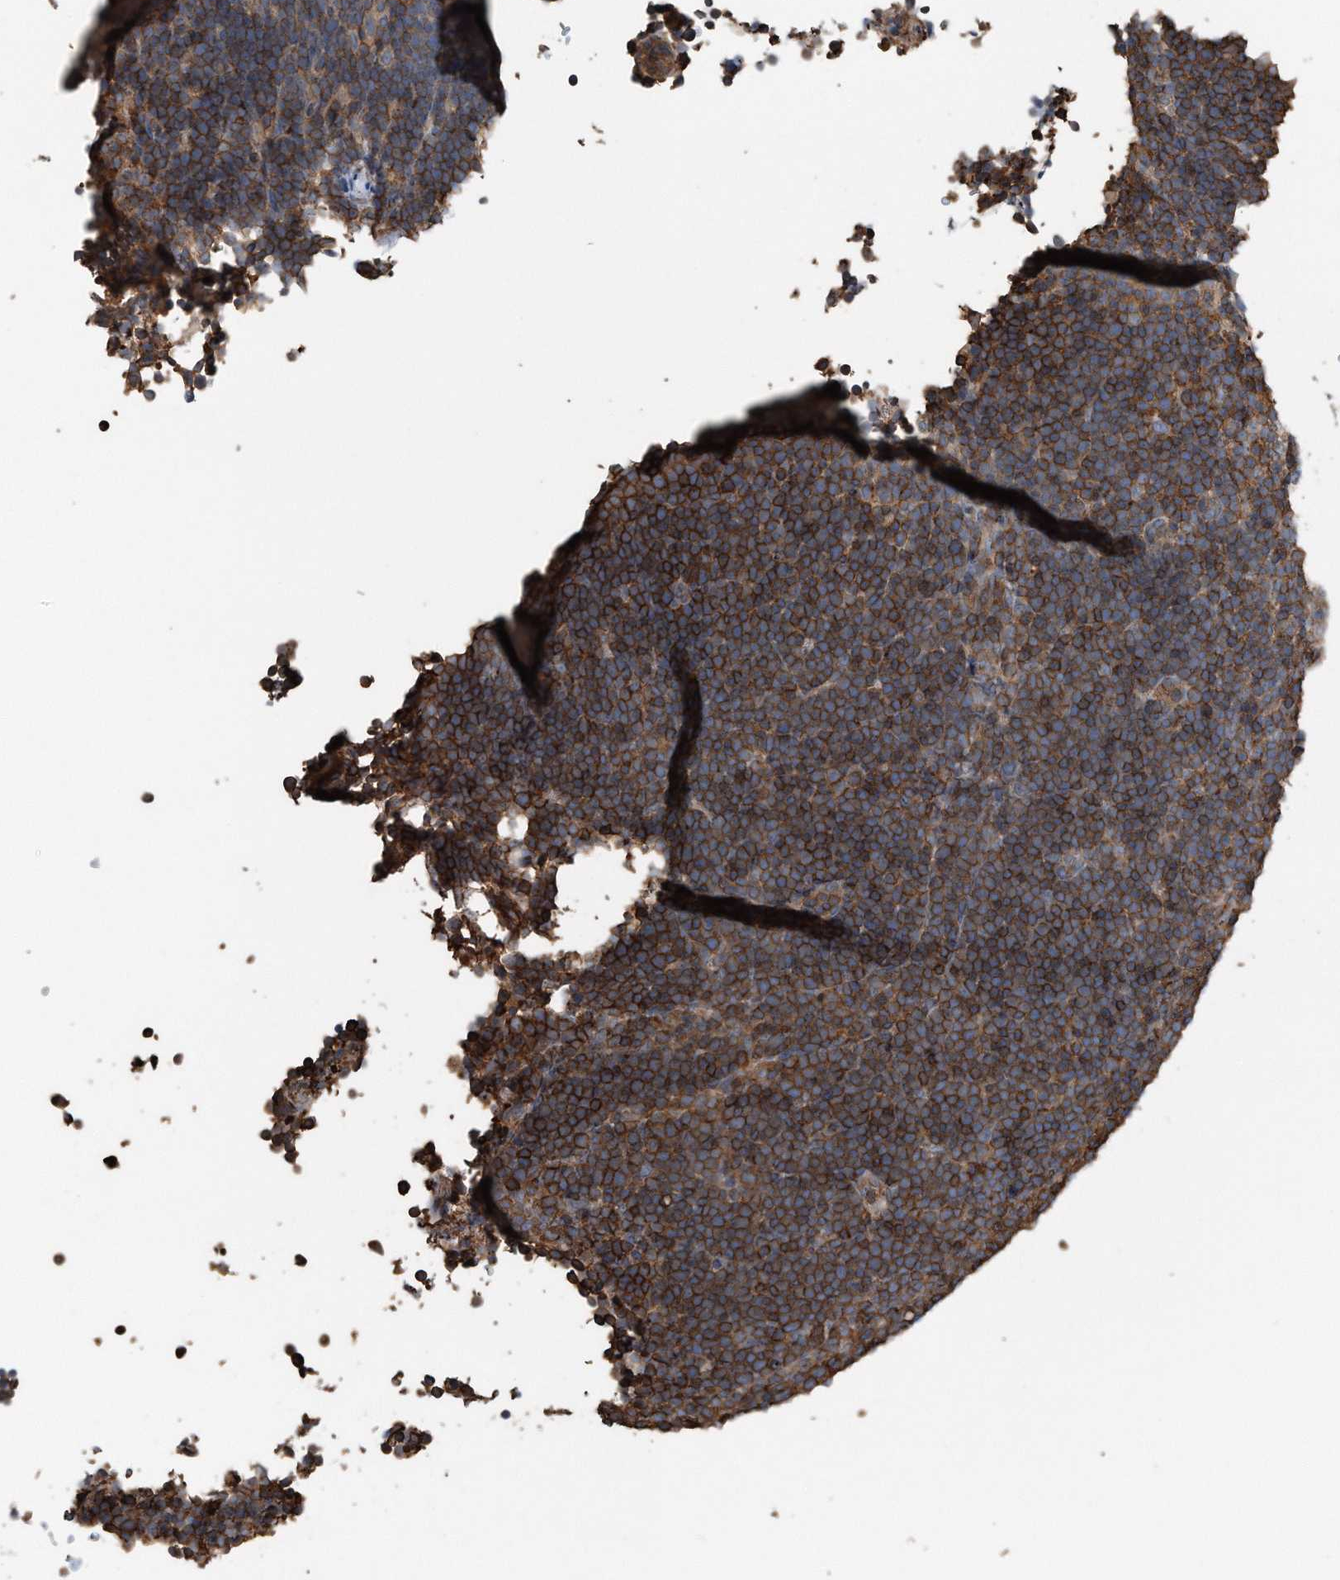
{"staining": {"intensity": "moderate", "quantity": ">75%", "location": "cytoplasmic/membranous"}, "tissue": "lymphoma", "cell_type": "Tumor cells", "image_type": "cancer", "snomed": [{"axis": "morphology", "description": "Malignant lymphoma, non-Hodgkin's type, High grade"}, {"axis": "topography", "description": "Lymph node"}], "caption": "Human lymphoma stained with a protein marker exhibits moderate staining in tumor cells.", "gene": "RSPO3", "patient": {"sex": "male", "age": 13}}